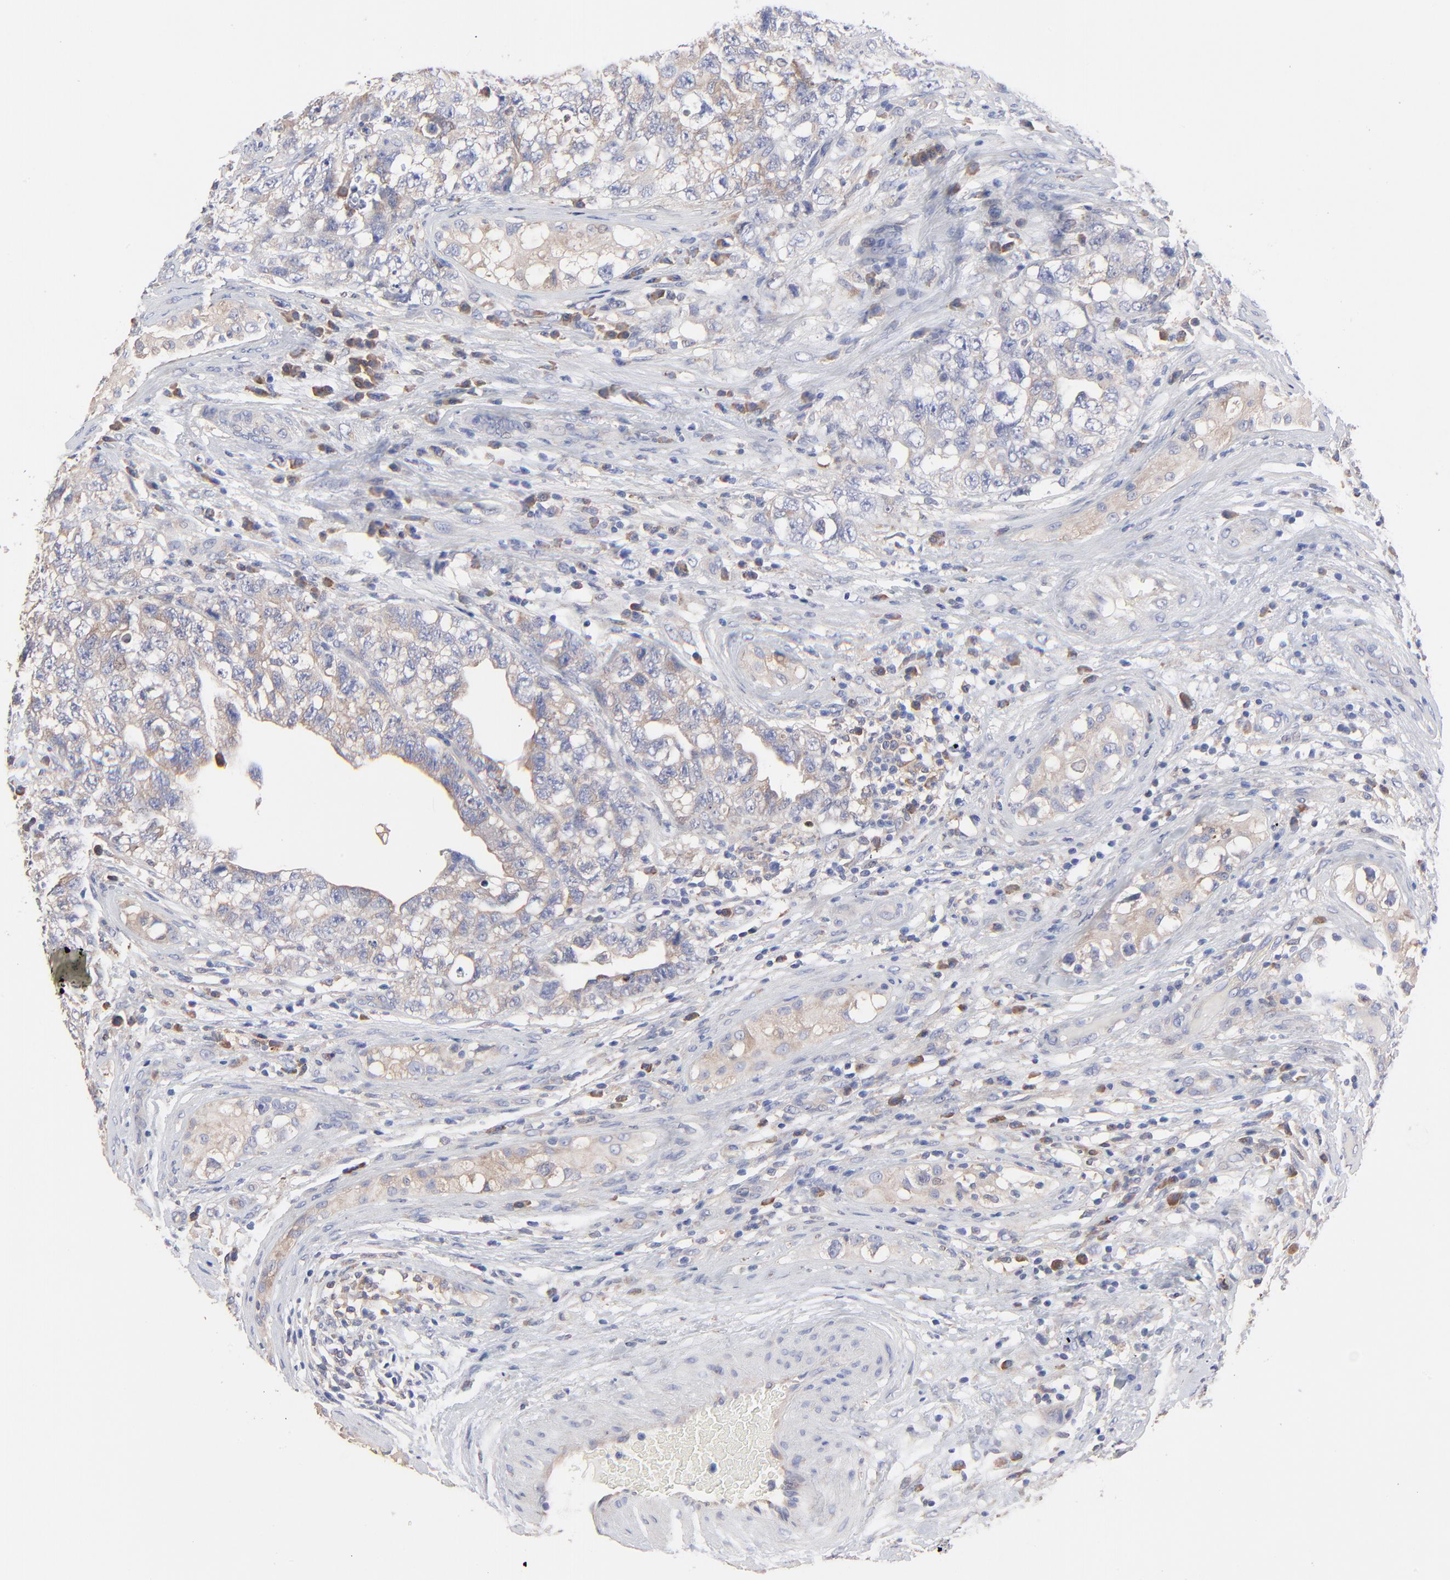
{"staining": {"intensity": "weak", "quantity": ">75%", "location": "cytoplasmic/membranous"}, "tissue": "testis cancer", "cell_type": "Tumor cells", "image_type": "cancer", "snomed": [{"axis": "morphology", "description": "Carcinoma, Embryonal, NOS"}, {"axis": "topography", "description": "Testis"}], "caption": "A micrograph of testis cancer (embryonal carcinoma) stained for a protein reveals weak cytoplasmic/membranous brown staining in tumor cells.", "gene": "PPFIBP2", "patient": {"sex": "male", "age": 31}}